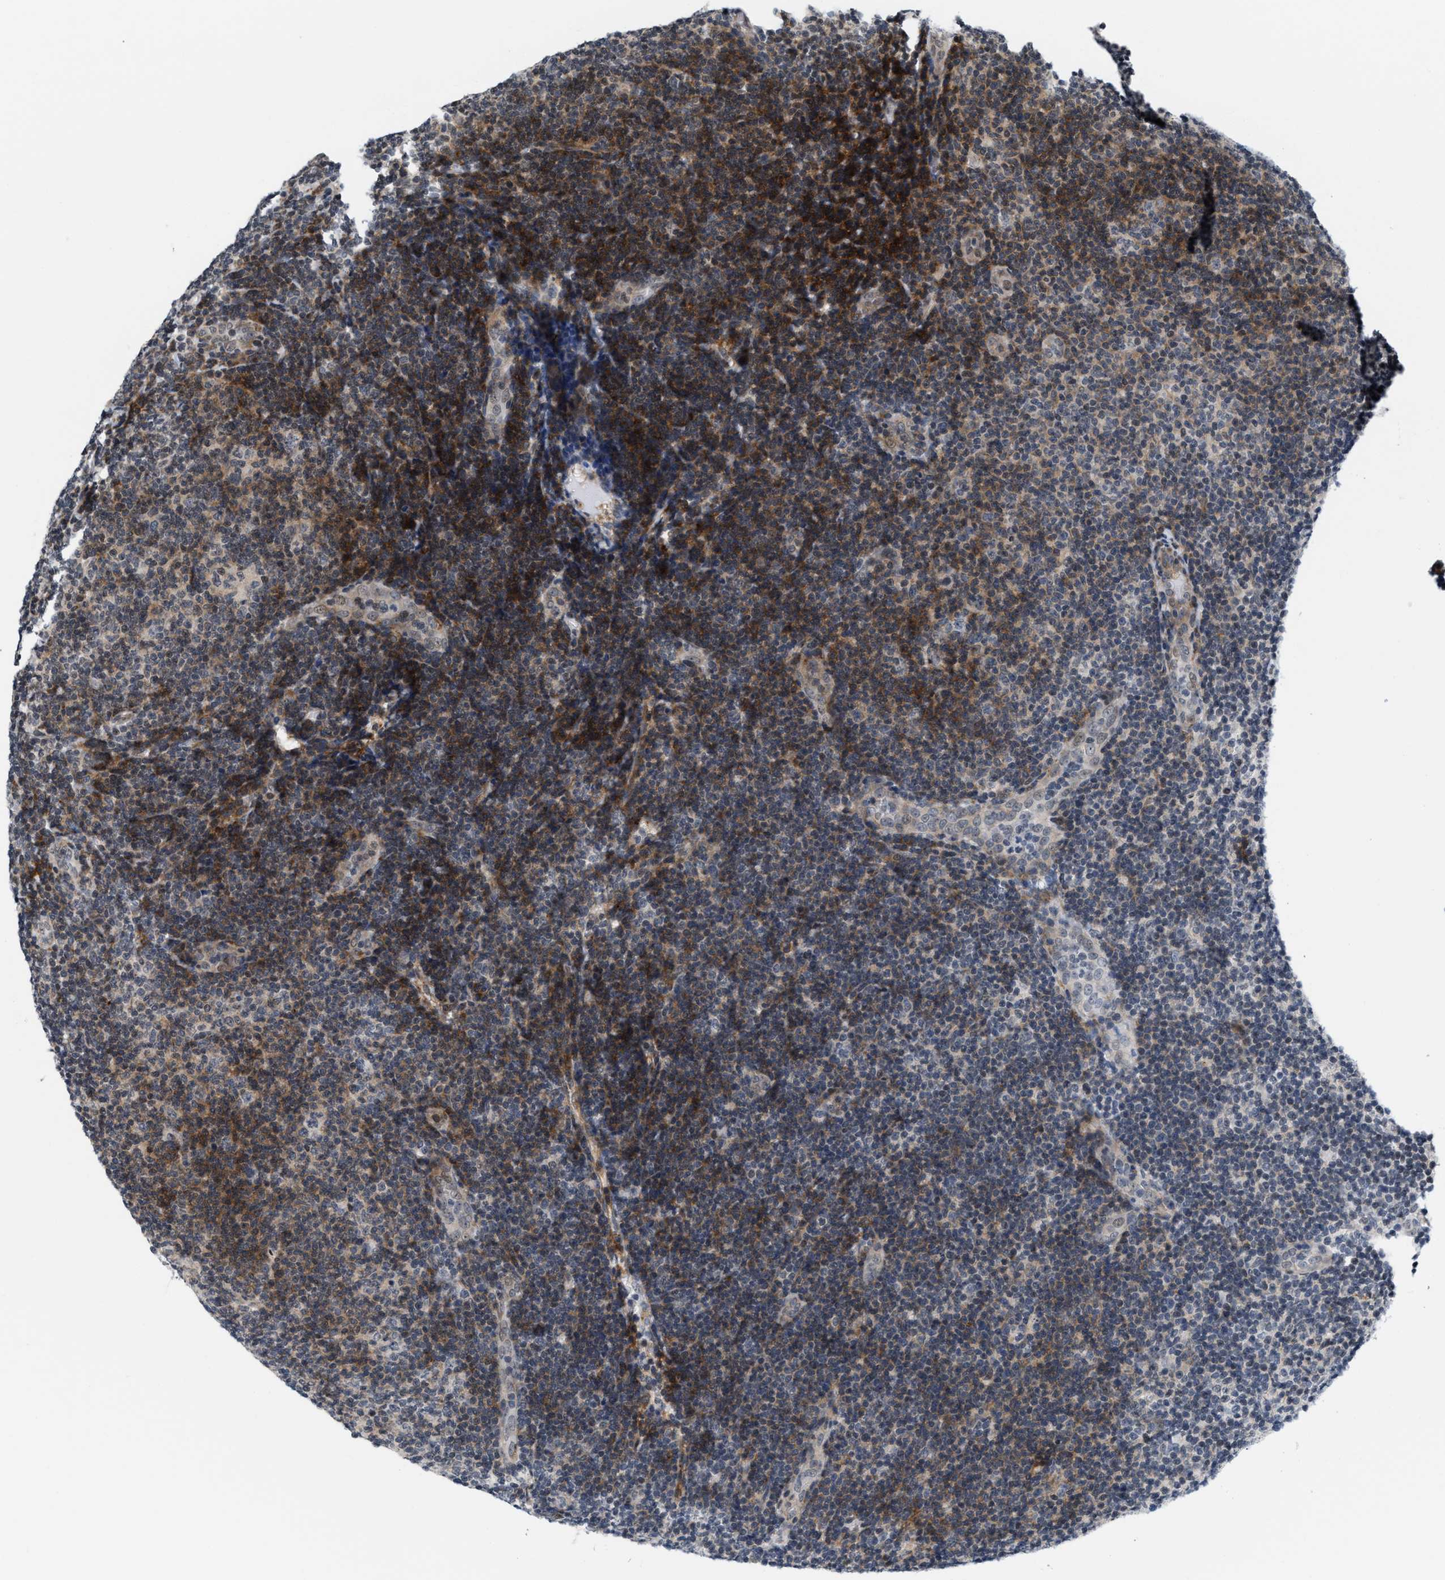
{"staining": {"intensity": "moderate", "quantity": "<25%", "location": "cytoplasmic/membranous"}, "tissue": "lymphoma", "cell_type": "Tumor cells", "image_type": "cancer", "snomed": [{"axis": "morphology", "description": "Malignant lymphoma, non-Hodgkin's type, Low grade"}, {"axis": "topography", "description": "Lymph node"}], "caption": "This is an image of immunohistochemistry staining of lymphoma, which shows moderate staining in the cytoplasmic/membranous of tumor cells.", "gene": "ANKRD6", "patient": {"sex": "male", "age": 83}}